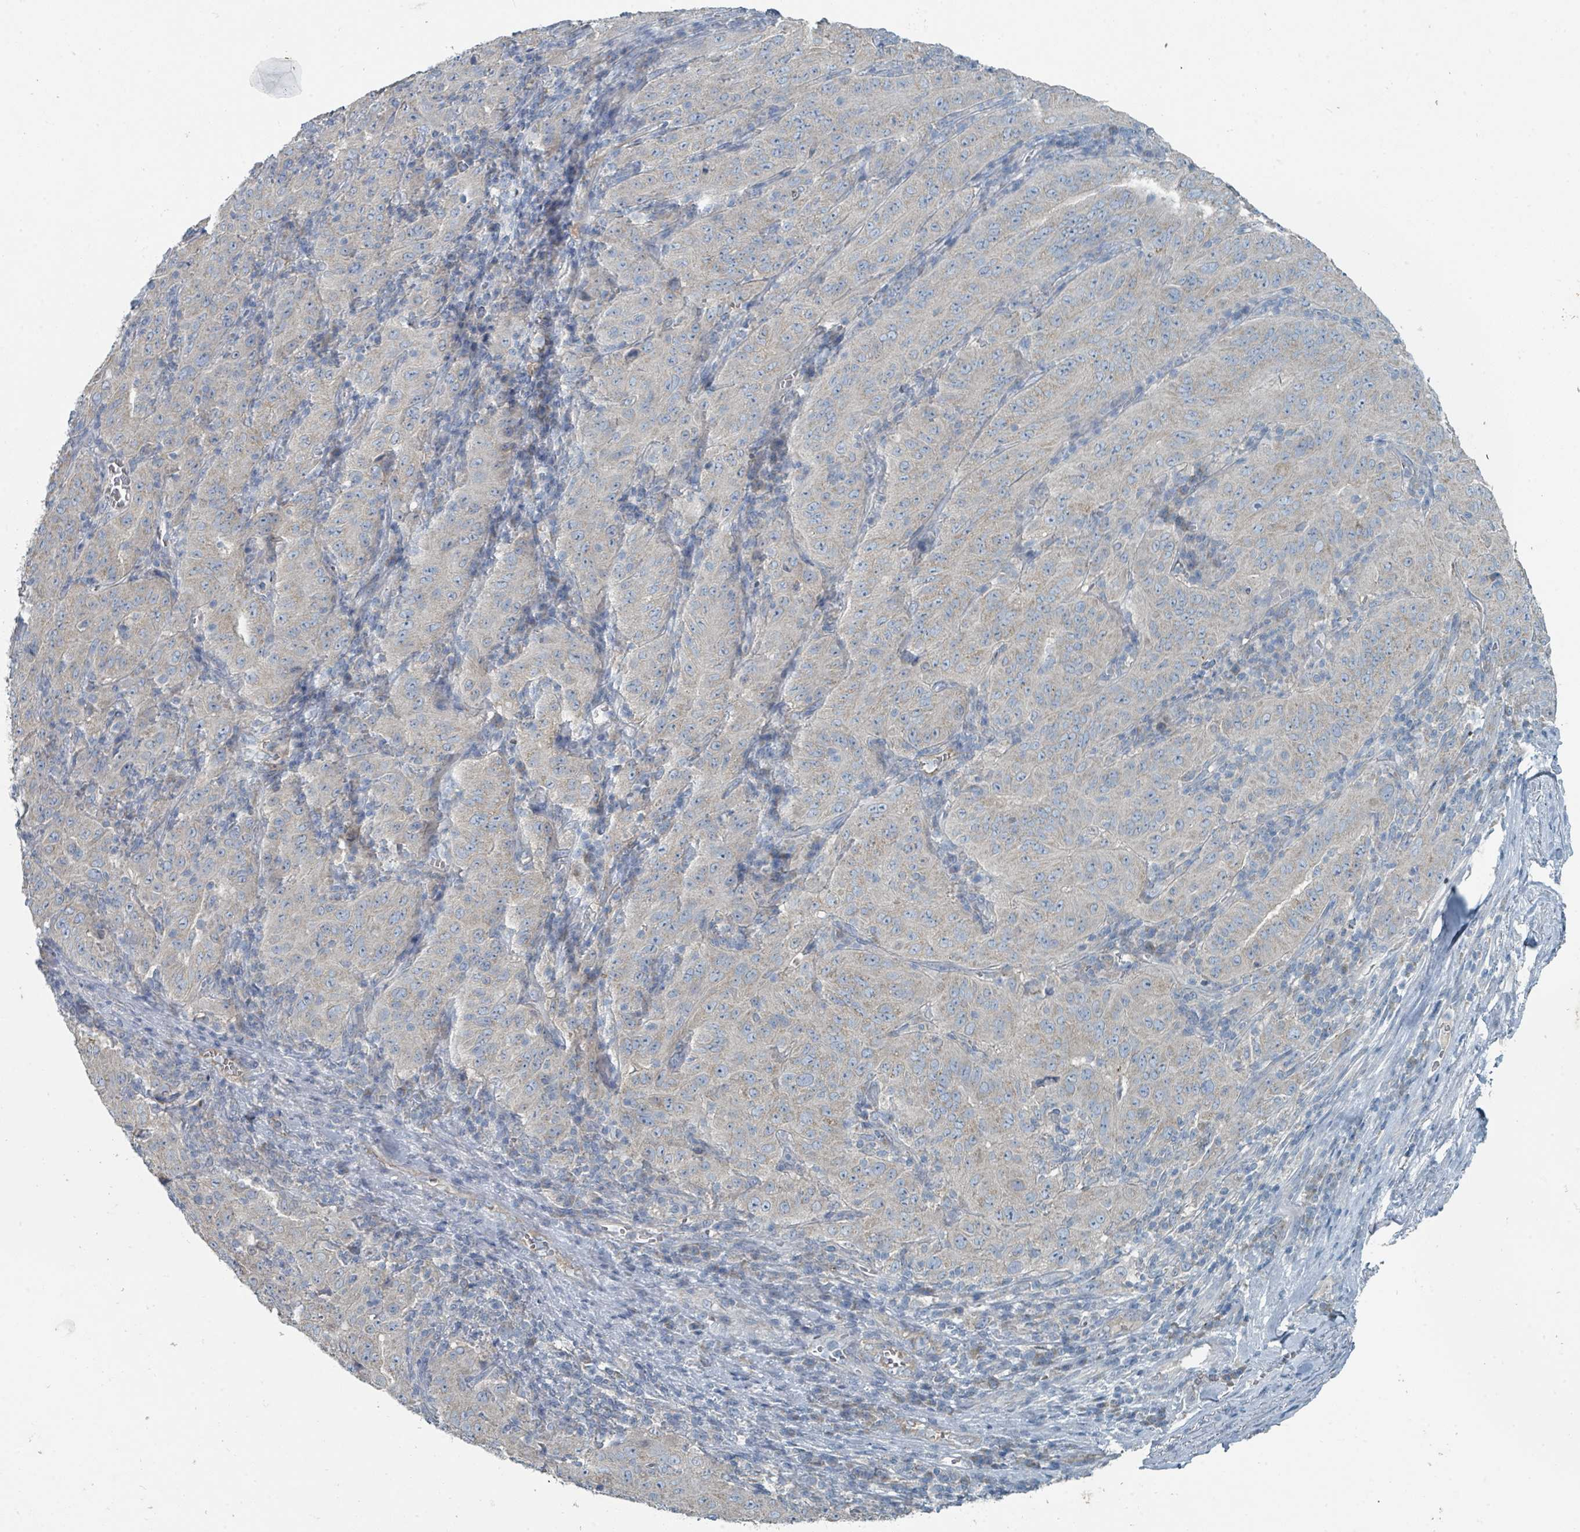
{"staining": {"intensity": "negative", "quantity": "none", "location": "none"}, "tissue": "pancreatic cancer", "cell_type": "Tumor cells", "image_type": "cancer", "snomed": [{"axis": "morphology", "description": "Adenocarcinoma, NOS"}, {"axis": "topography", "description": "Pancreas"}], "caption": "Human pancreatic cancer stained for a protein using immunohistochemistry (IHC) reveals no staining in tumor cells.", "gene": "RASA4", "patient": {"sex": "male", "age": 63}}